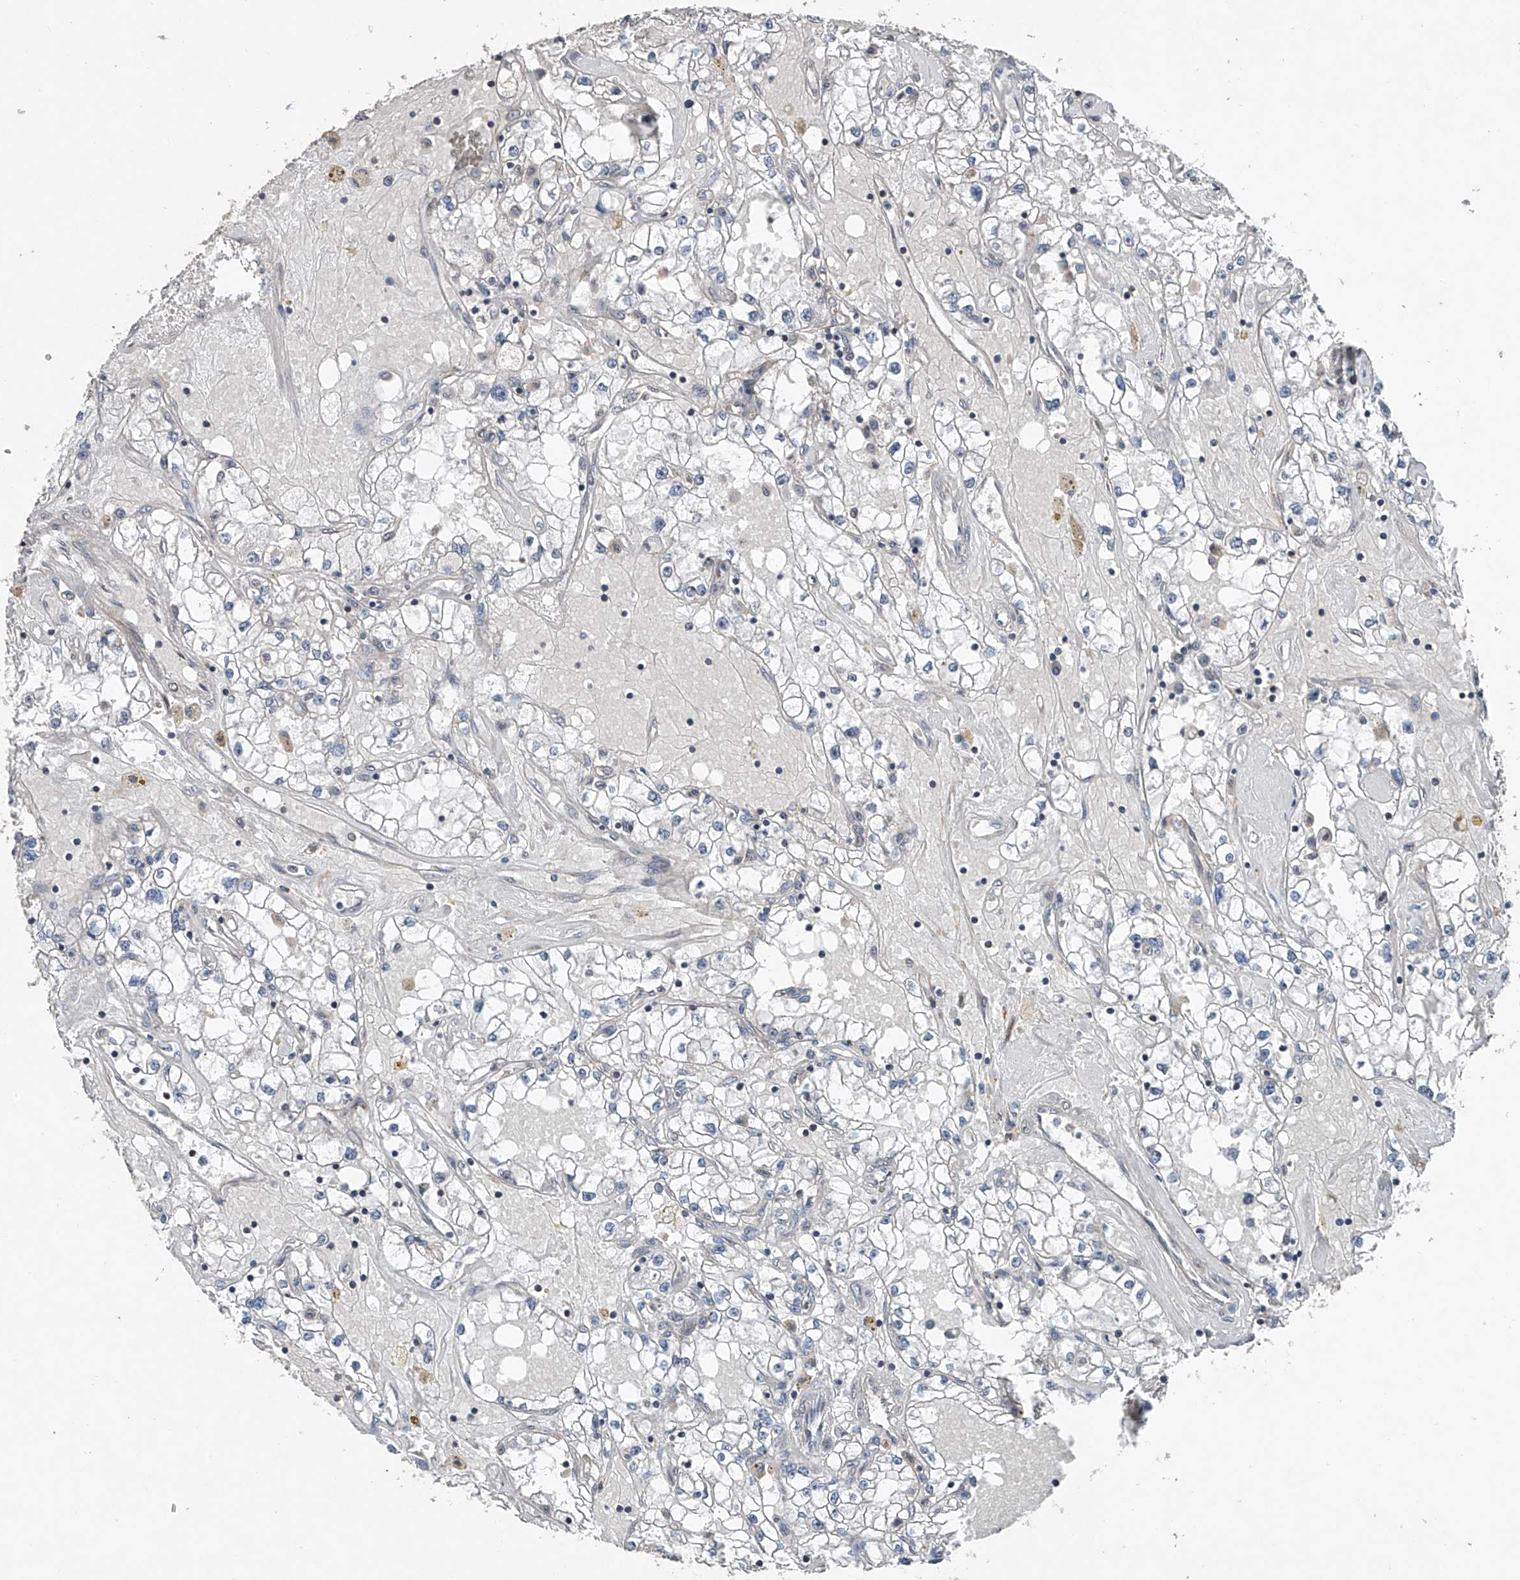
{"staining": {"intensity": "negative", "quantity": "none", "location": "none"}, "tissue": "renal cancer", "cell_type": "Tumor cells", "image_type": "cancer", "snomed": [{"axis": "morphology", "description": "Adenocarcinoma, NOS"}, {"axis": "topography", "description": "Kidney"}], "caption": "The image displays no significant positivity in tumor cells of adenocarcinoma (renal).", "gene": "BCKDHB", "patient": {"sex": "male", "age": 56}}